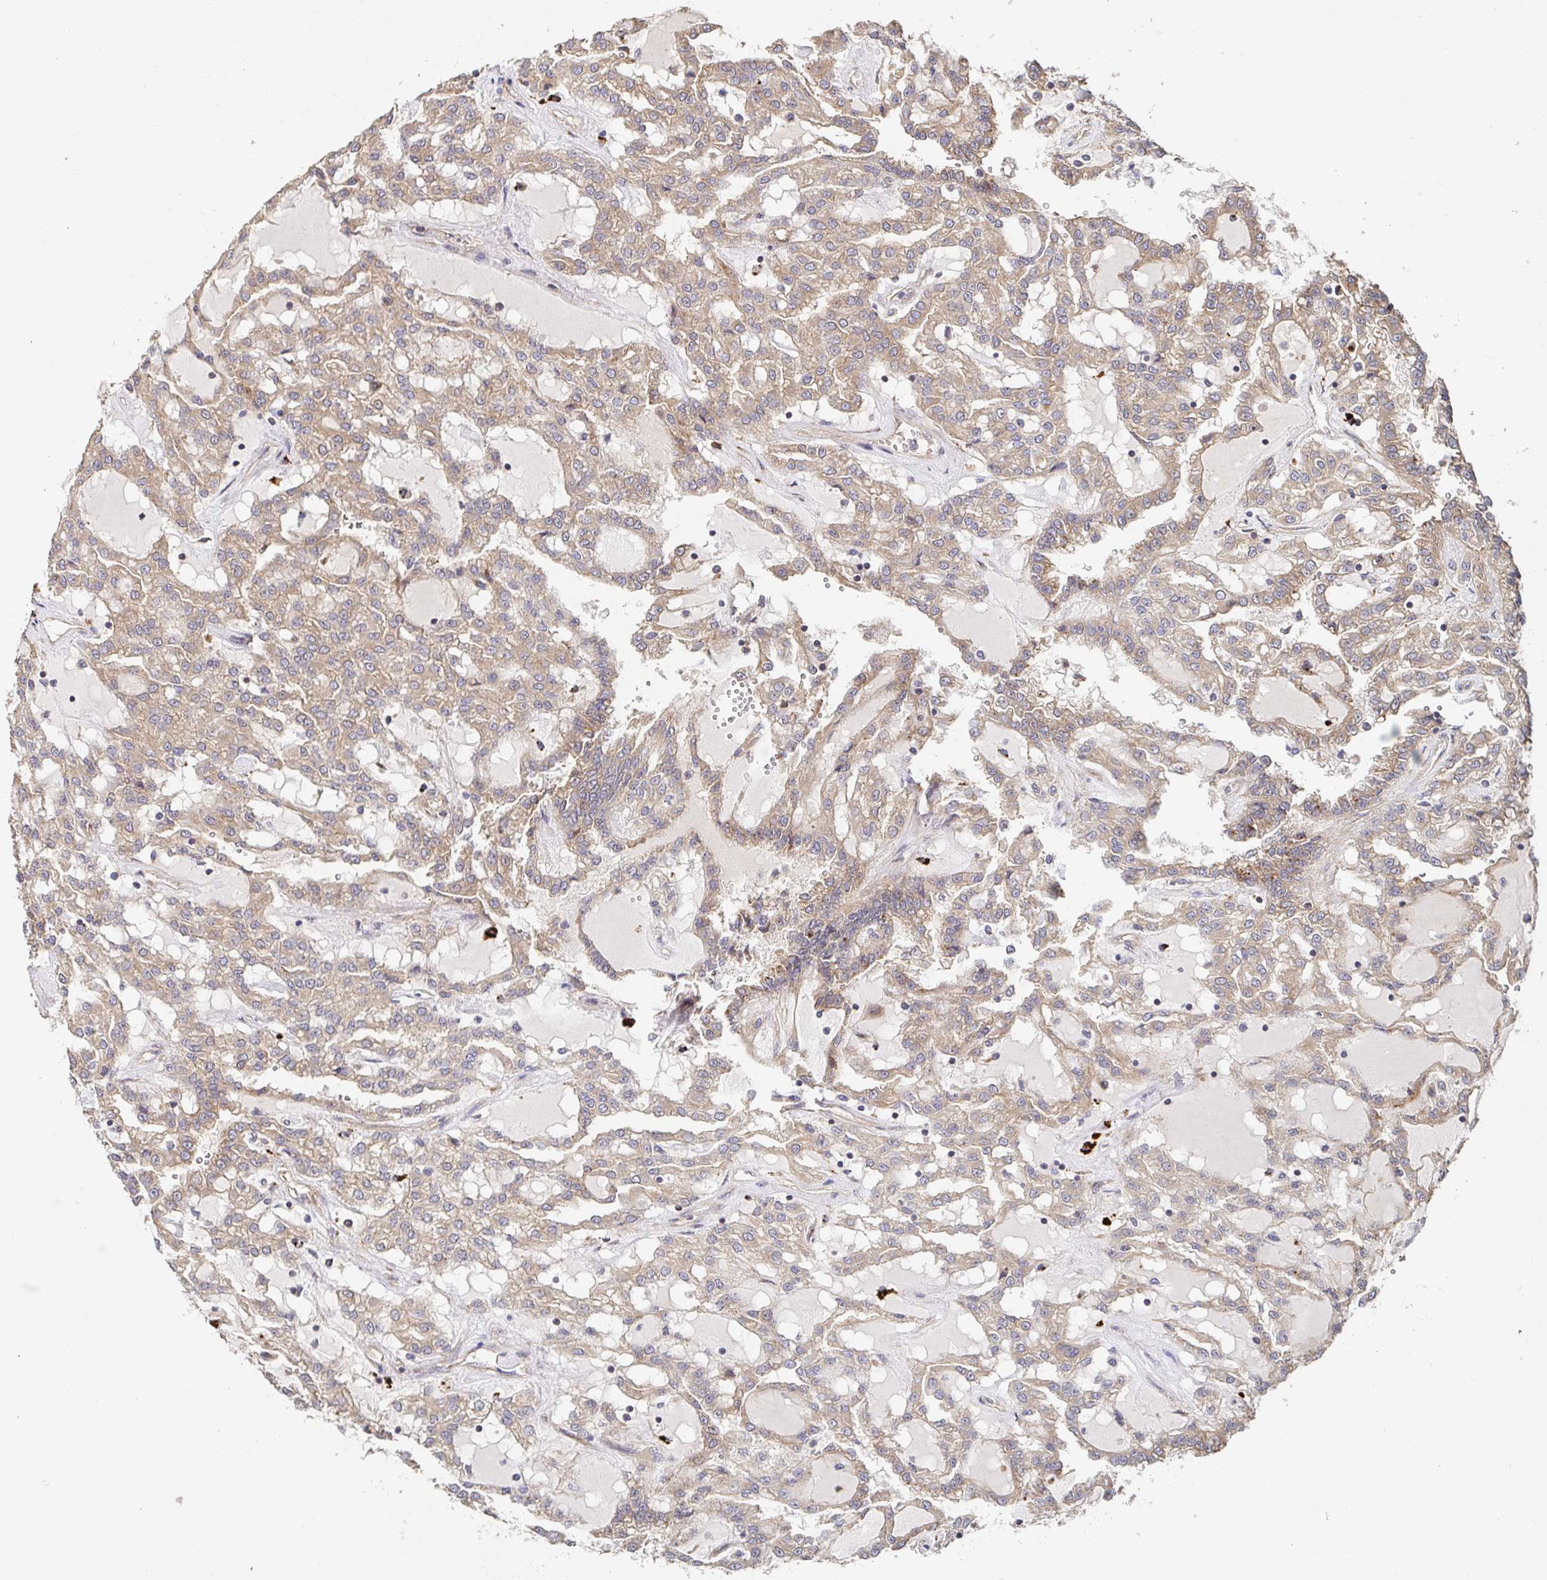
{"staining": {"intensity": "weak", "quantity": ">75%", "location": "cytoplasmic/membranous"}, "tissue": "renal cancer", "cell_type": "Tumor cells", "image_type": "cancer", "snomed": [{"axis": "morphology", "description": "Adenocarcinoma, NOS"}, {"axis": "topography", "description": "Kidney"}], "caption": "Protein staining by immunohistochemistry (IHC) reveals weak cytoplasmic/membranous positivity in about >75% of tumor cells in renal cancer. The protein is stained brown, and the nuclei are stained in blue (DAB (3,3'-diaminobenzidine) IHC with brightfield microscopy, high magnification).", "gene": "APBB1", "patient": {"sex": "male", "age": 63}}